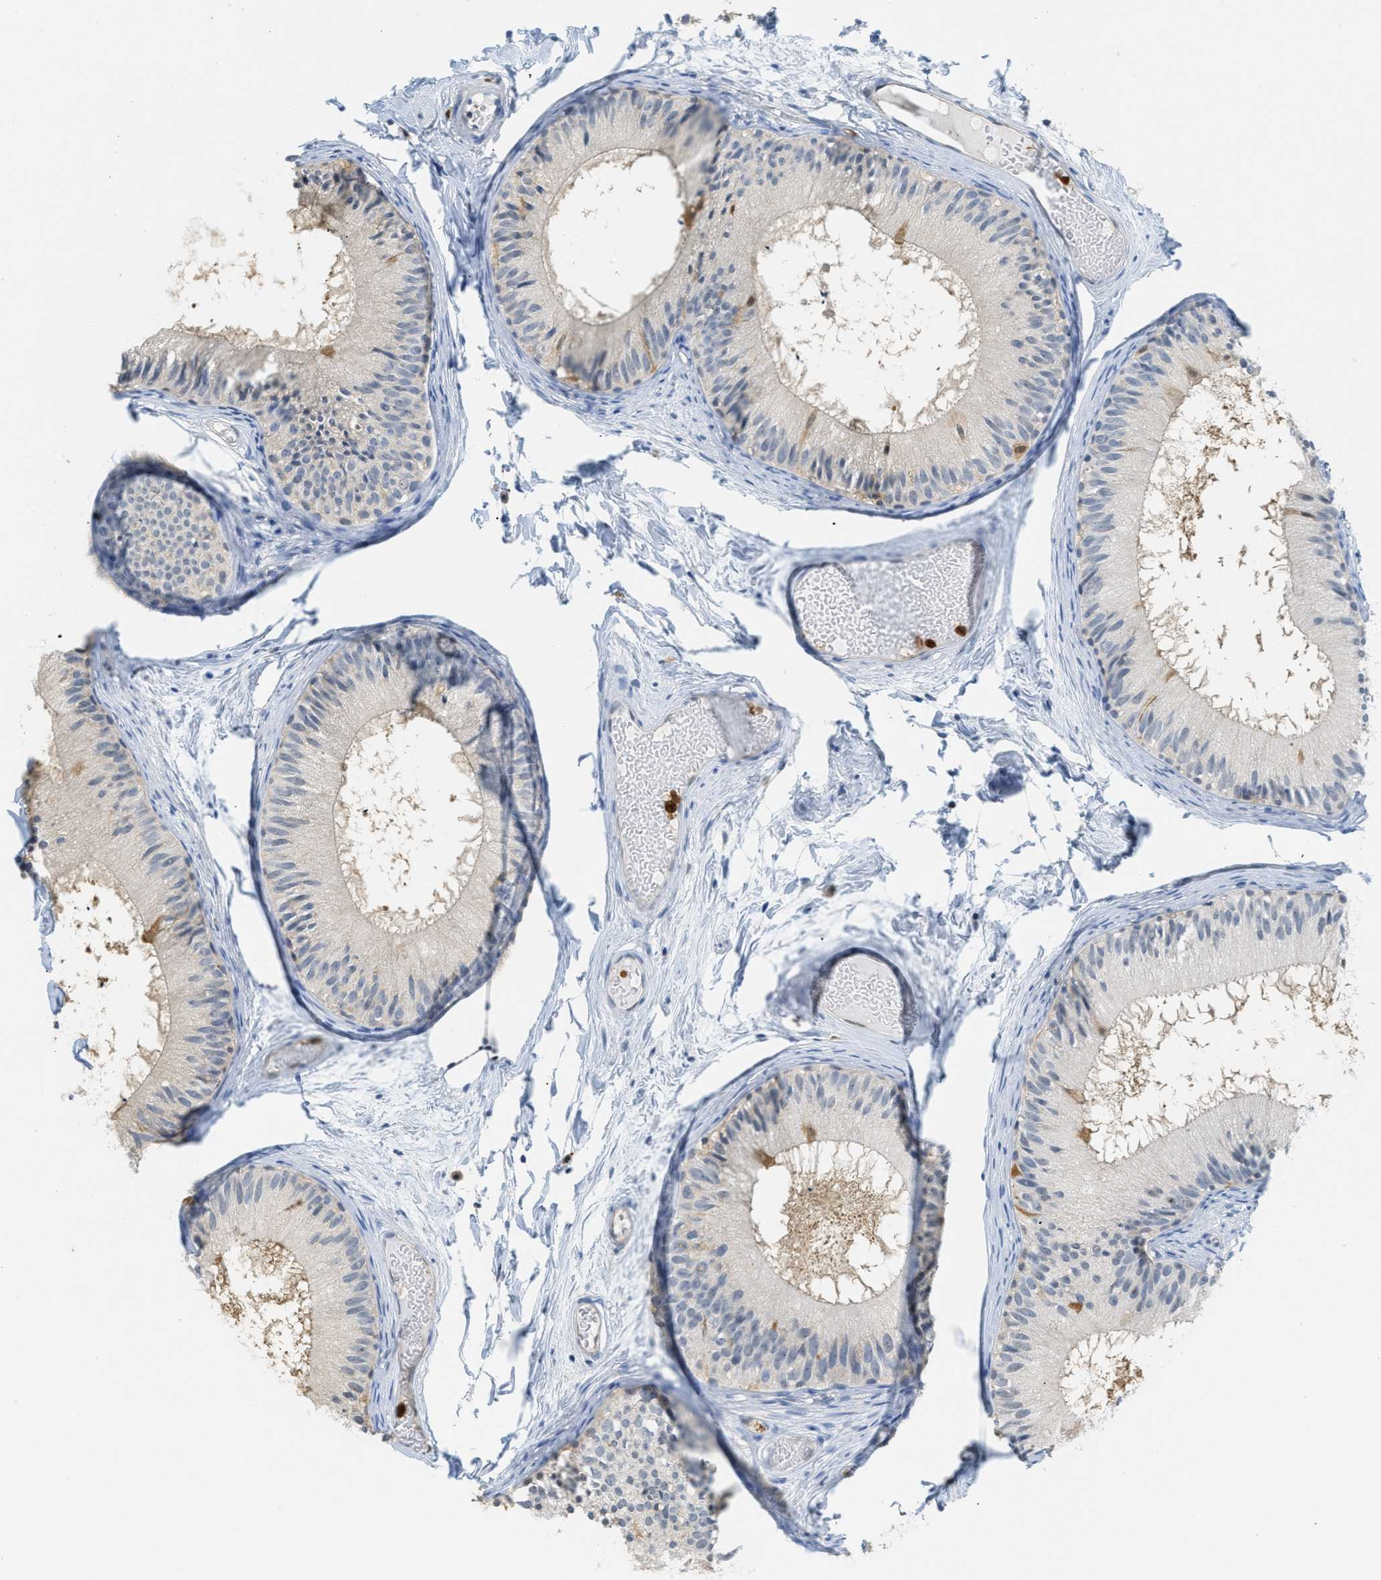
{"staining": {"intensity": "weak", "quantity": "<25%", "location": "cytoplasmic/membranous"}, "tissue": "epididymis", "cell_type": "Glandular cells", "image_type": "normal", "snomed": [{"axis": "morphology", "description": "Normal tissue, NOS"}, {"axis": "topography", "description": "Epididymis"}], "caption": "The IHC photomicrograph has no significant expression in glandular cells of epididymis.", "gene": "SERPINB1", "patient": {"sex": "male", "age": 46}}